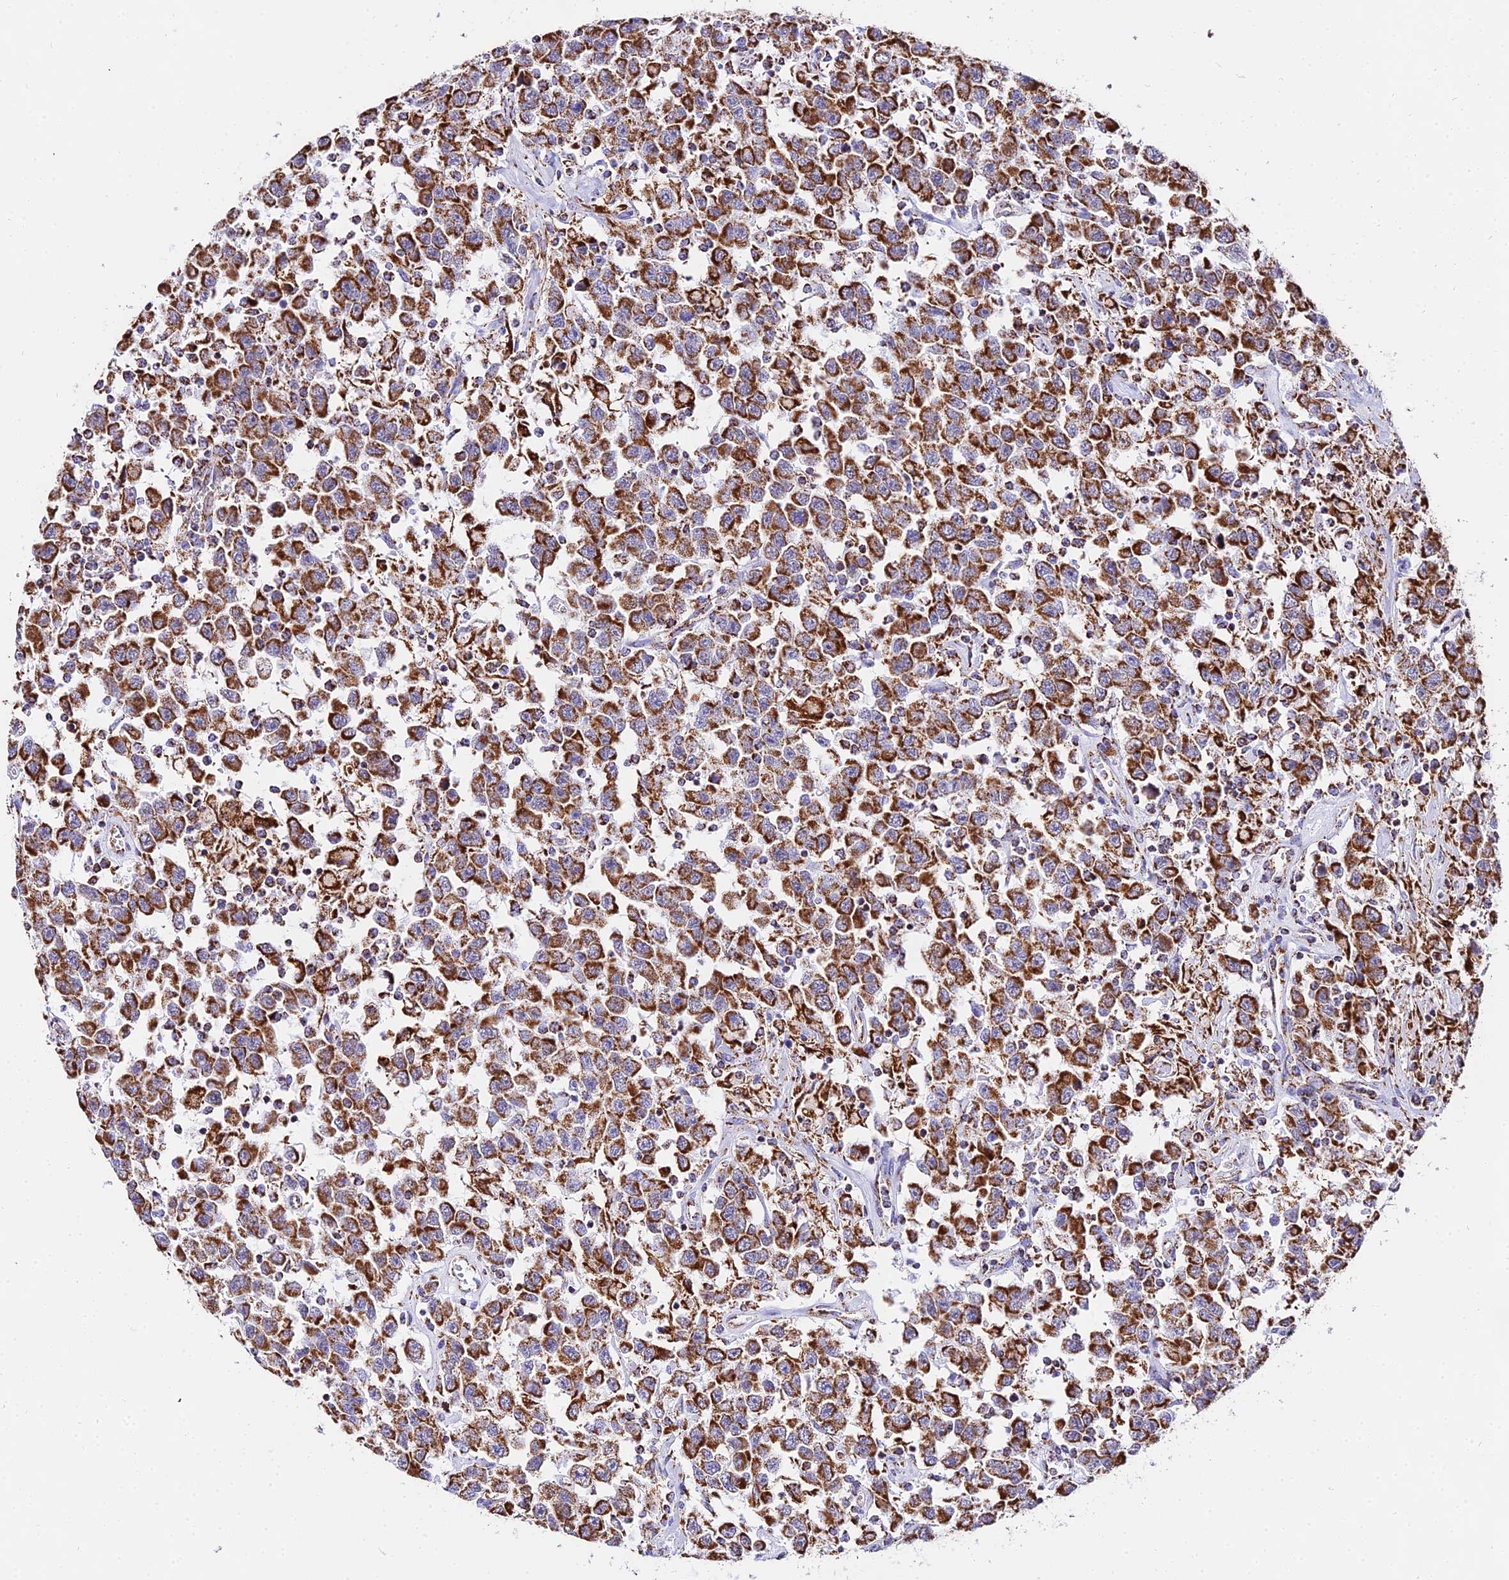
{"staining": {"intensity": "strong", "quantity": ">75%", "location": "cytoplasmic/membranous"}, "tissue": "testis cancer", "cell_type": "Tumor cells", "image_type": "cancer", "snomed": [{"axis": "morphology", "description": "Seminoma, NOS"}, {"axis": "topography", "description": "Testis"}], "caption": "High-power microscopy captured an immunohistochemistry (IHC) histopathology image of testis cancer, revealing strong cytoplasmic/membranous staining in approximately >75% of tumor cells. (IHC, brightfield microscopy, high magnification).", "gene": "ATP5PD", "patient": {"sex": "male", "age": 41}}